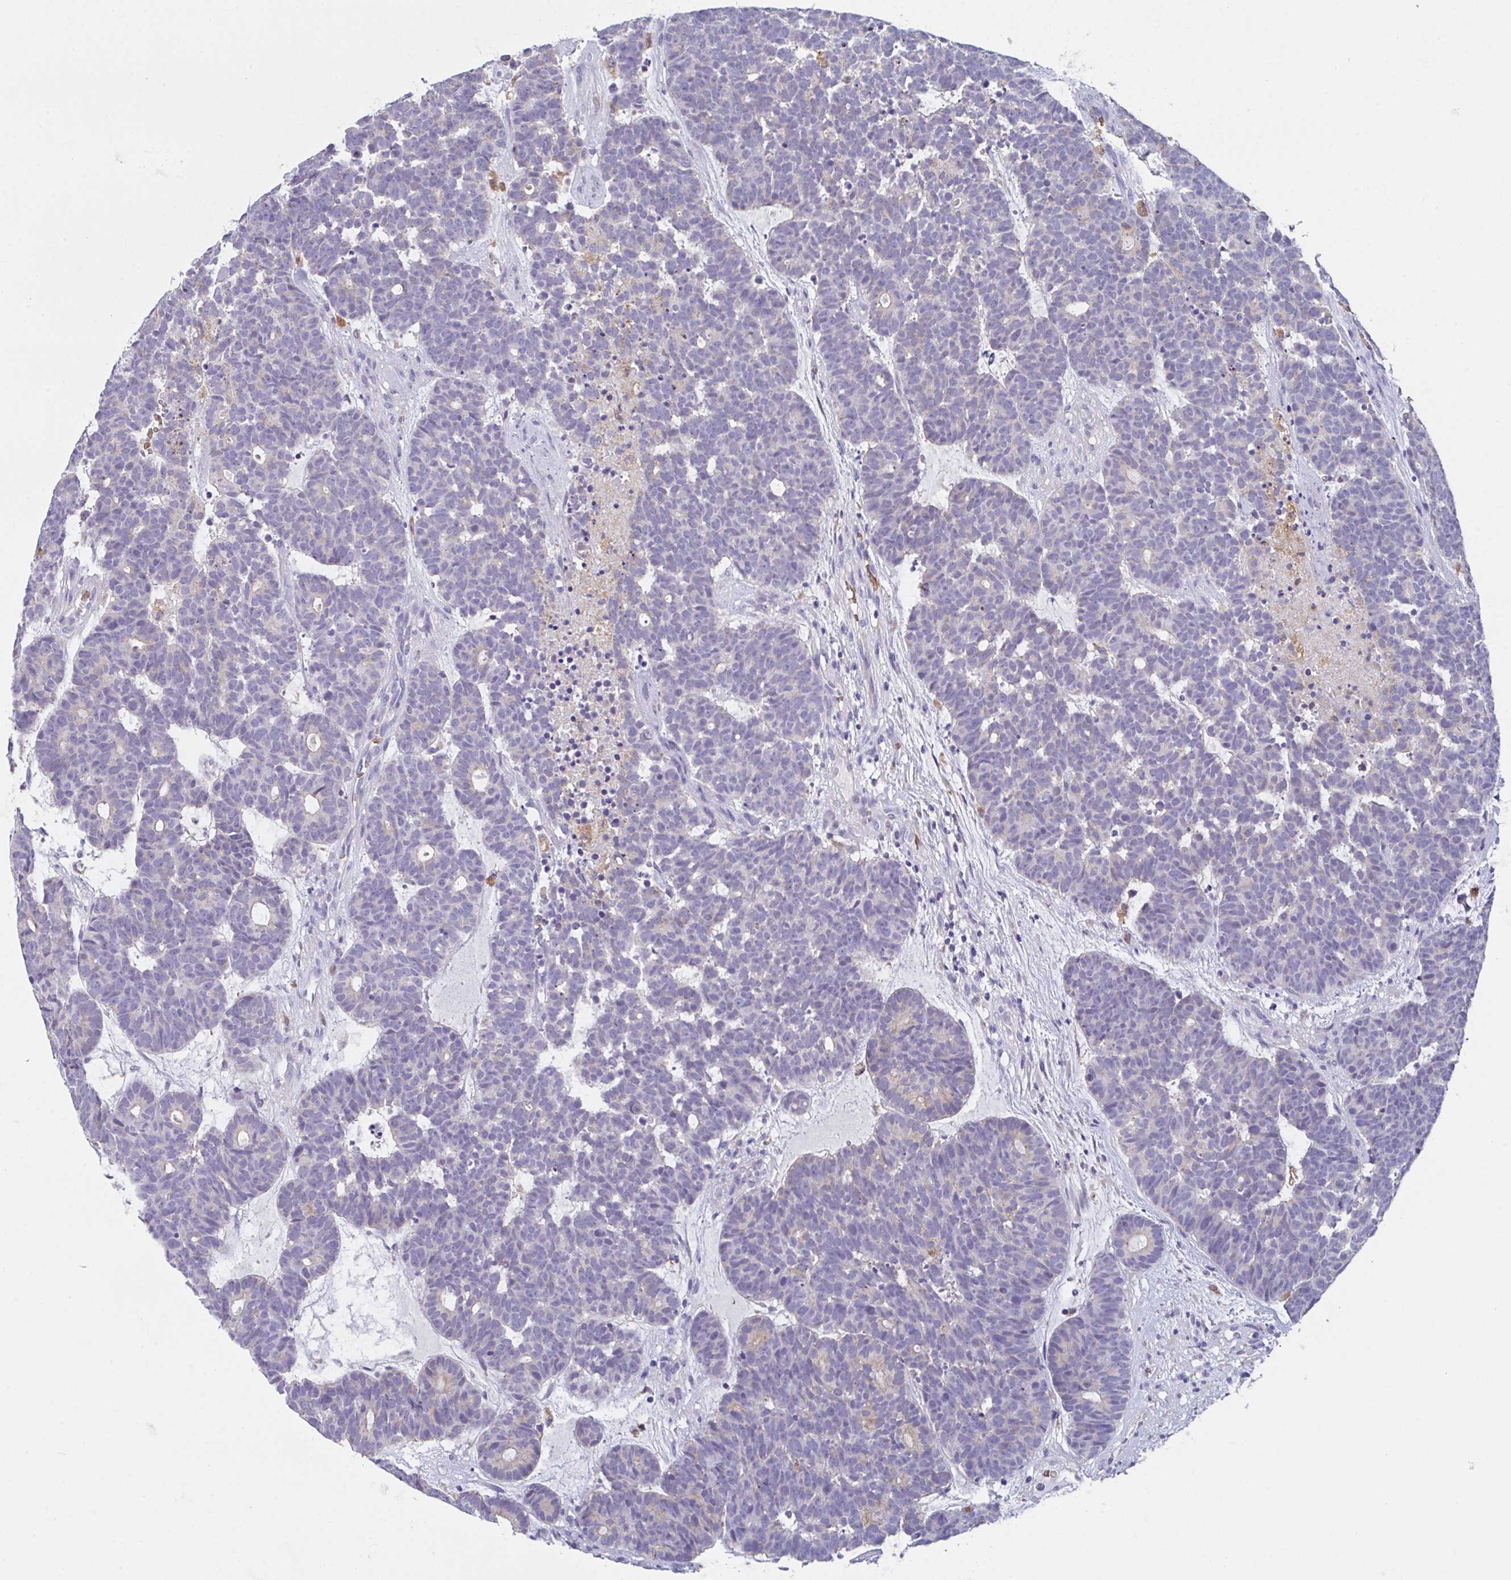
{"staining": {"intensity": "negative", "quantity": "none", "location": "none"}, "tissue": "head and neck cancer", "cell_type": "Tumor cells", "image_type": "cancer", "snomed": [{"axis": "morphology", "description": "Adenocarcinoma, NOS"}, {"axis": "topography", "description": "Head-Neck"}], "caption": "A histopathology image of human head and neck cancer is negative for staining in tumor cells.", "gene": "TFAP2C", "patient": {"sex": "female", "age": 81}}